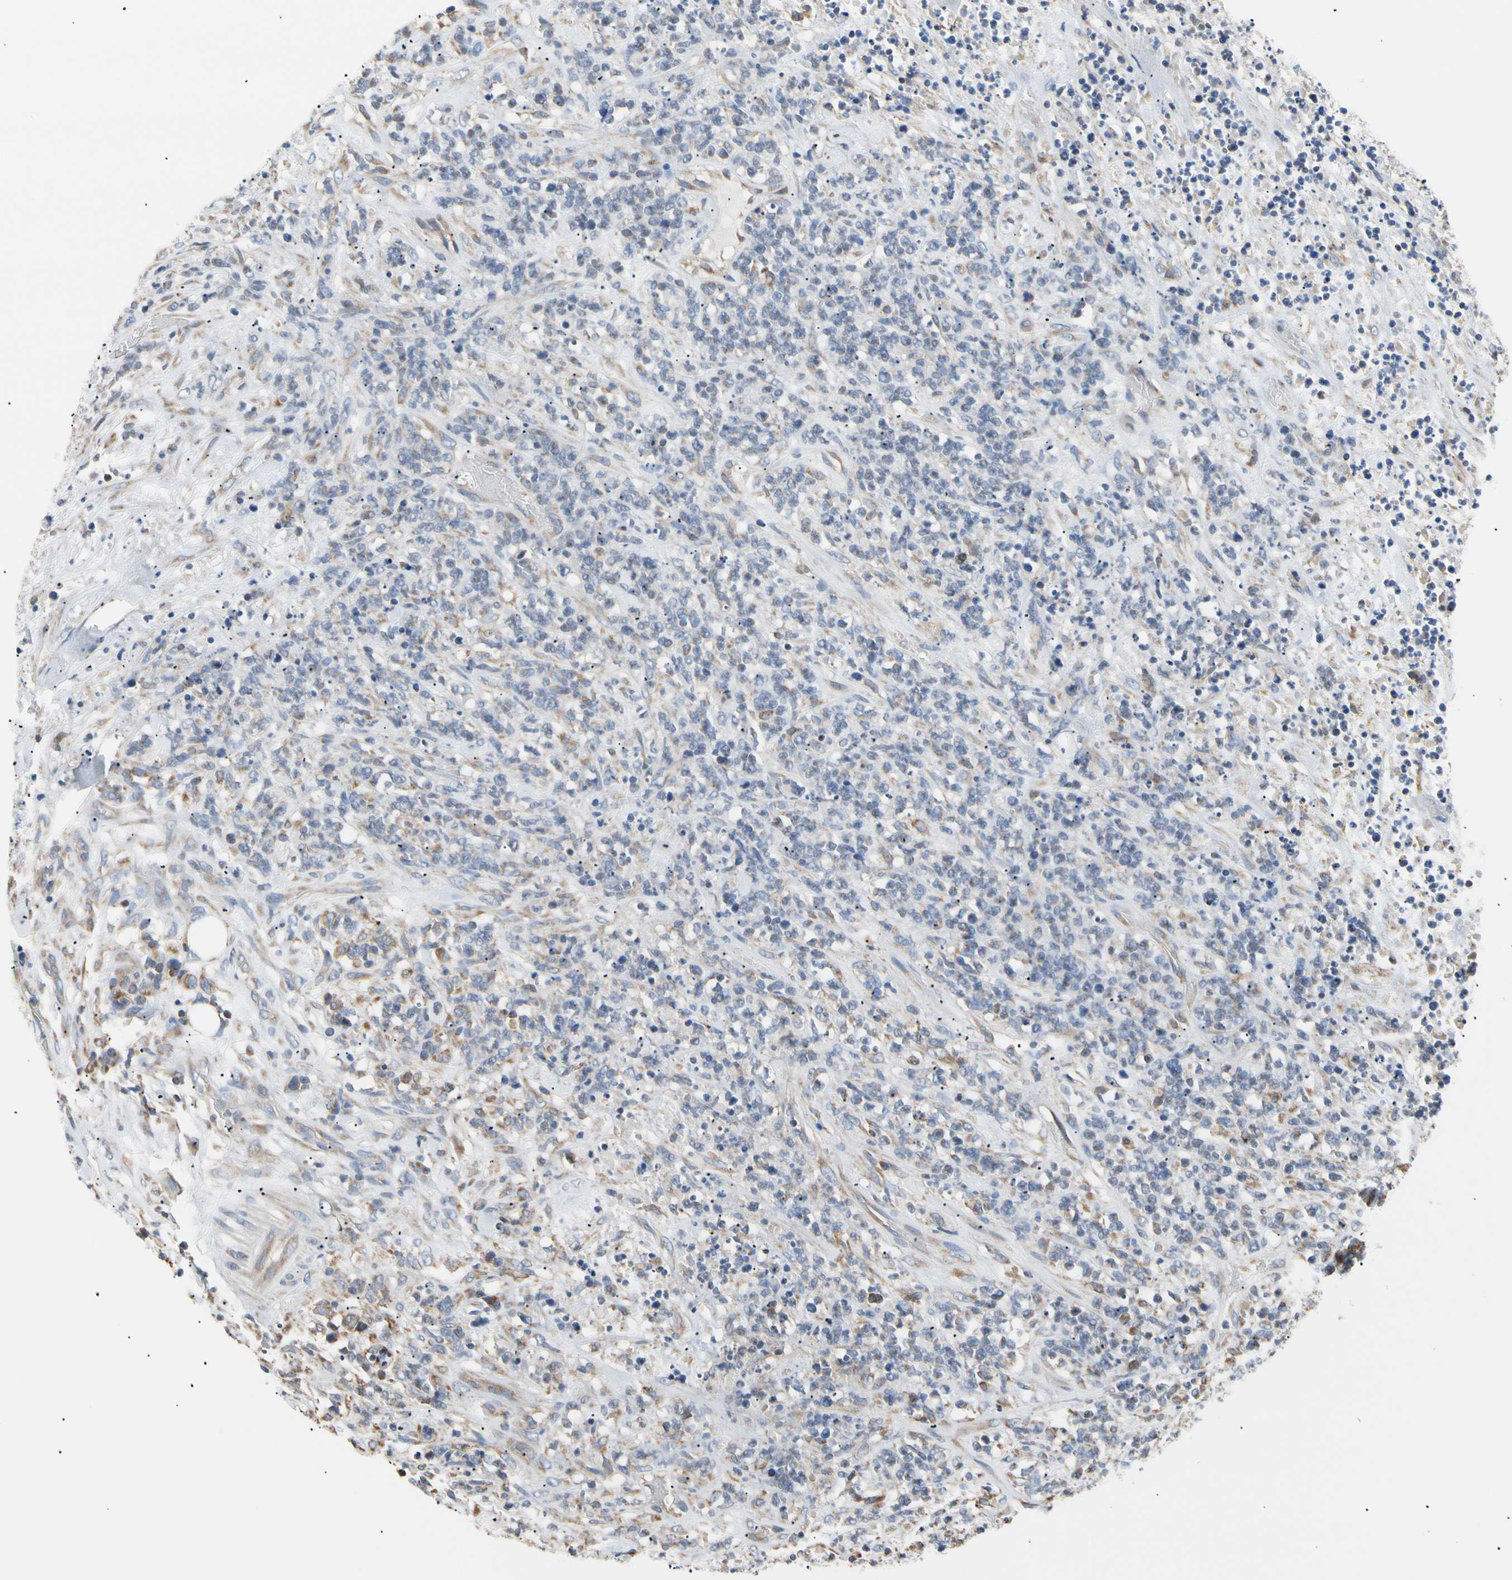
{"staining": {"intensity": "weak", "quantity": "25%-75%", "location": "cytoplasmic/membranous"}, "tissue": "lymphoma", "cell_type": "Tumor cells", "image_type": "cancer", "snomed": [{"axis": "morphology", "description": "Malignant lymphoma, non-Hodgkin's type, High grade"}, {"axis": "topography", "description": "Soft tissue"}], "caption": "A brown stain labels weak cytoplasmic/membranous expression of a protein in malignant lymphoma, non-Hodgkin's type (high-grade) tumor cells.", "gene": "PLGRKT", "patient": {"sex": "male", "age": 18}}